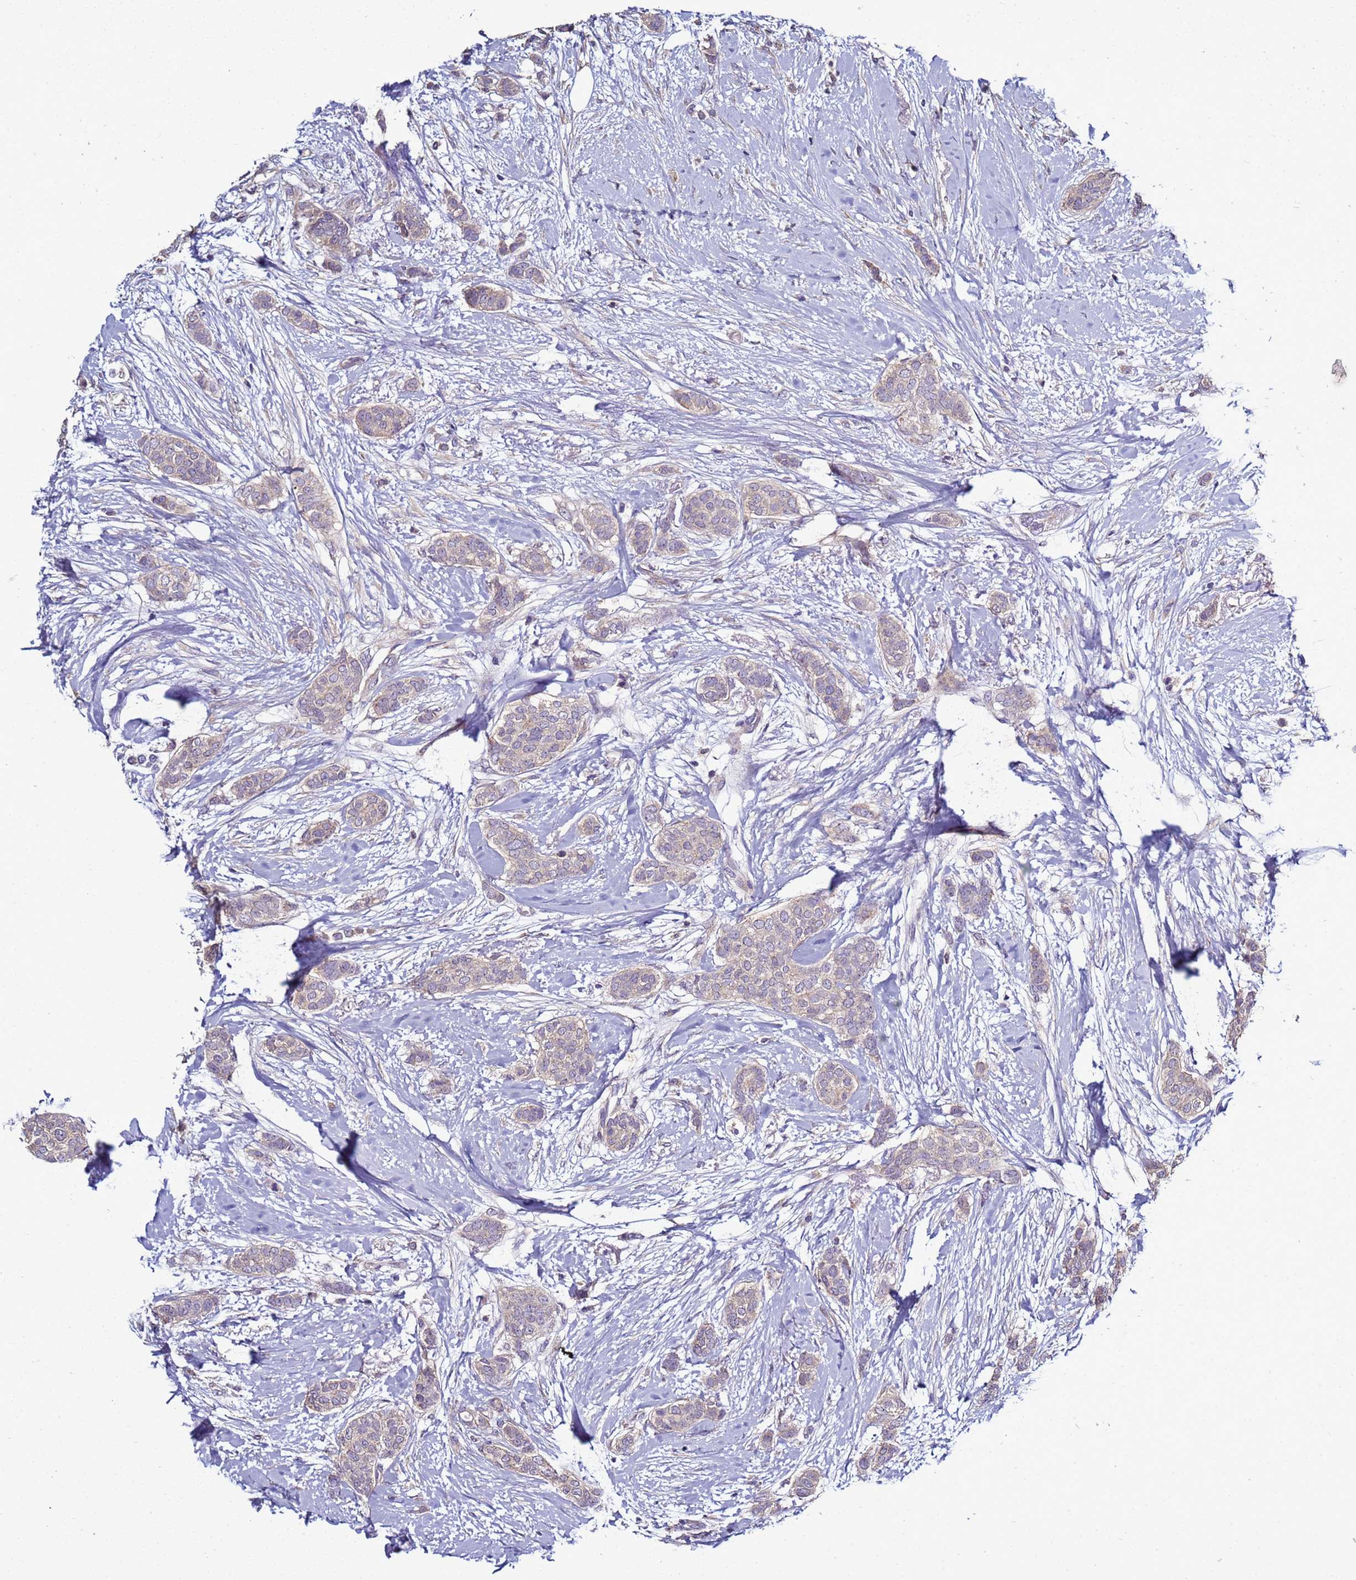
{"staining": {"intensity": "weak", "quantity": "25%-75%", "location": "cytoplasmic/membranous"}, "tissue": "breast cancer", "cell_type": "Tumor cells", "image_type": "cancer", "snomed": [{"axis": "morphology", "description": "Duct carcinoma"}, {"axis": "topography", "description": "Breast"}], "caption": "This is a histology image of IHC staining of breast intraductal carcinoma, which shows weak staining in the cytoplasmic/membranous of tumor cells.", "gene": "RABL2B", "patient": {"sex": "female", "age": 72}}